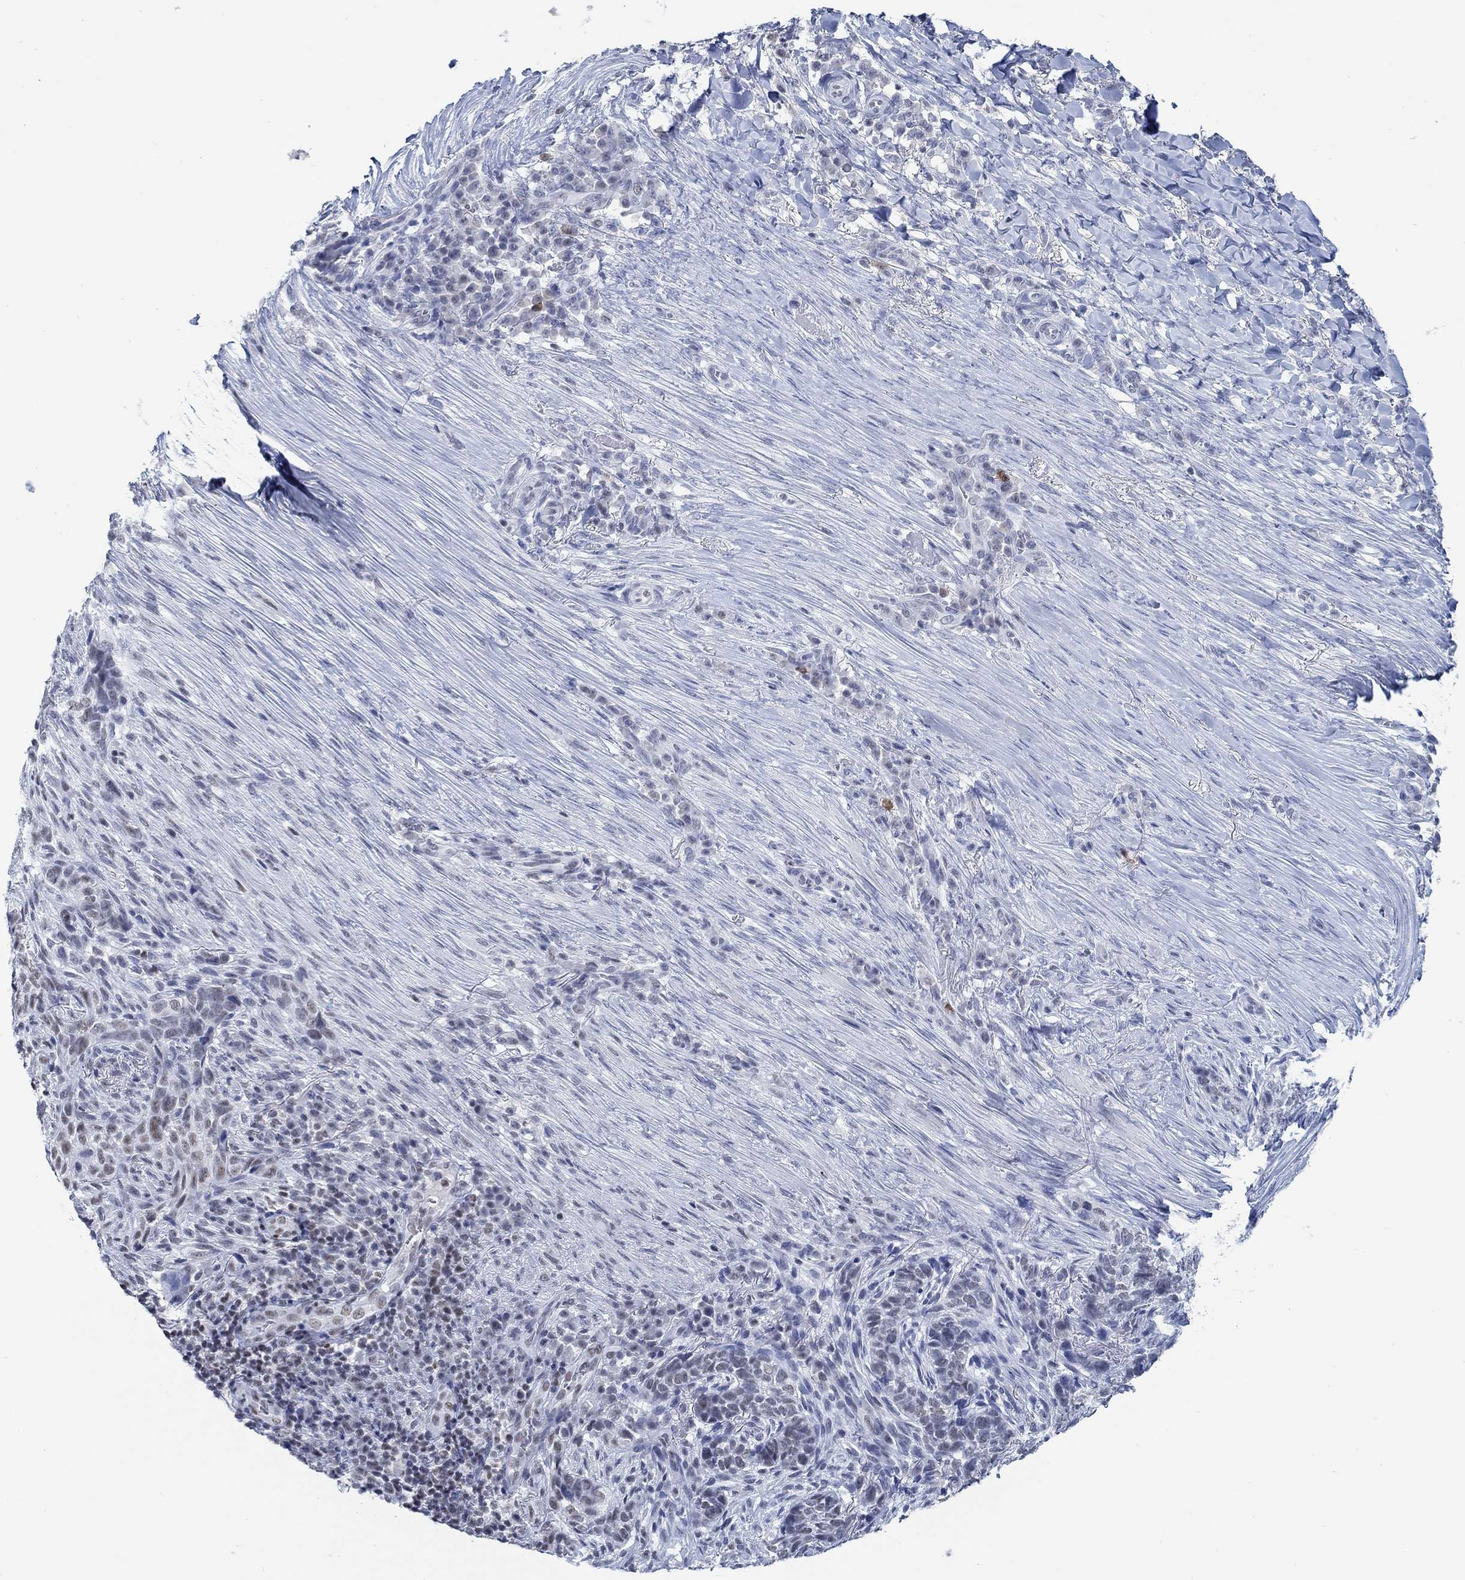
{"staining": {"intensity": "weak", "quantity": "<25%", "location": "nuclear"}, "tissue": "skin cancer", "cell_type": "Tumor cells", "image_type": "cancer", "snomed": [{"axis": "morphology", "description": "Basal cell carcinoma"}, {"axis": "topography", "description": "Skin"}], "caption": "A high-resolution photomicrograph shows IHC staining of skin cancer, which exhibits no significant staining in tumor cells. (DAB (3,3'-diaminobenzidine) IHC with hematoxylin counter stain).", "gene": "PPP1R17", "patient": {"sex": "female", "age": 69}}